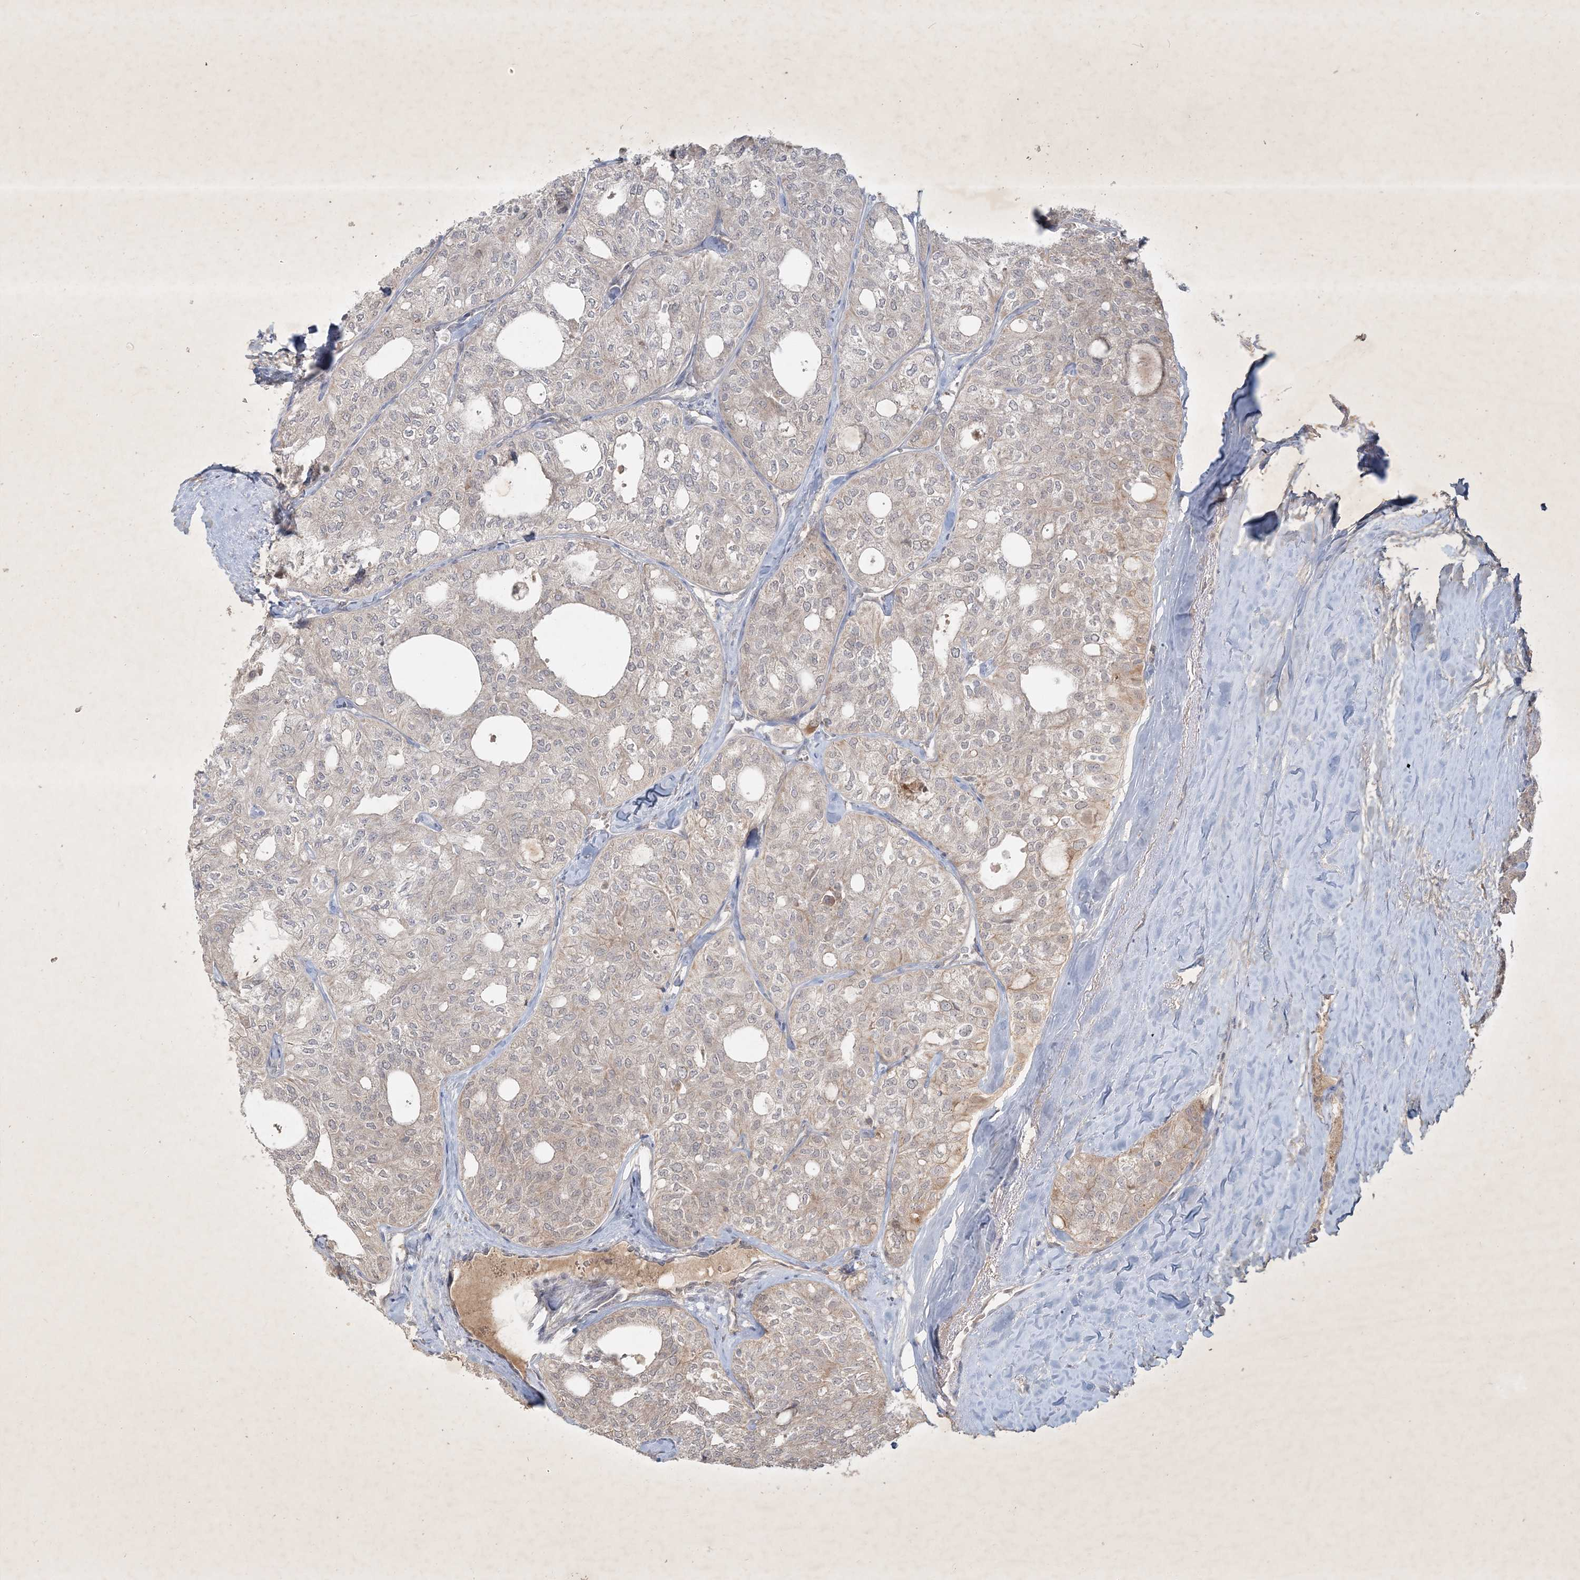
{"staining": {"intensity": "weak", "quantity": "<25%", "location": "cytoplasmic/membranous"}, "tissue": "thyroid cancer", "cell_type": "Tumor cells", "image_type": "cancer", "snomed": [{"axis": "morphology", "description": "Follicular adenoma carcinoma, NOS"}, {"axis": "topography", "description": "Thyroid gland"}], "caption": "Tumor cells show no significant protein positivity in thyroid follicular adenoma carcinoma. The staining was performed using DAB (3,3'-diaminobenzidine) to visualize the protein expression in brown, while the nuclei were stained in blue with hematoxylin (Magnification: 20x).", "gene": "BOD1", "patient": {"sex": "male", "age": 75}}